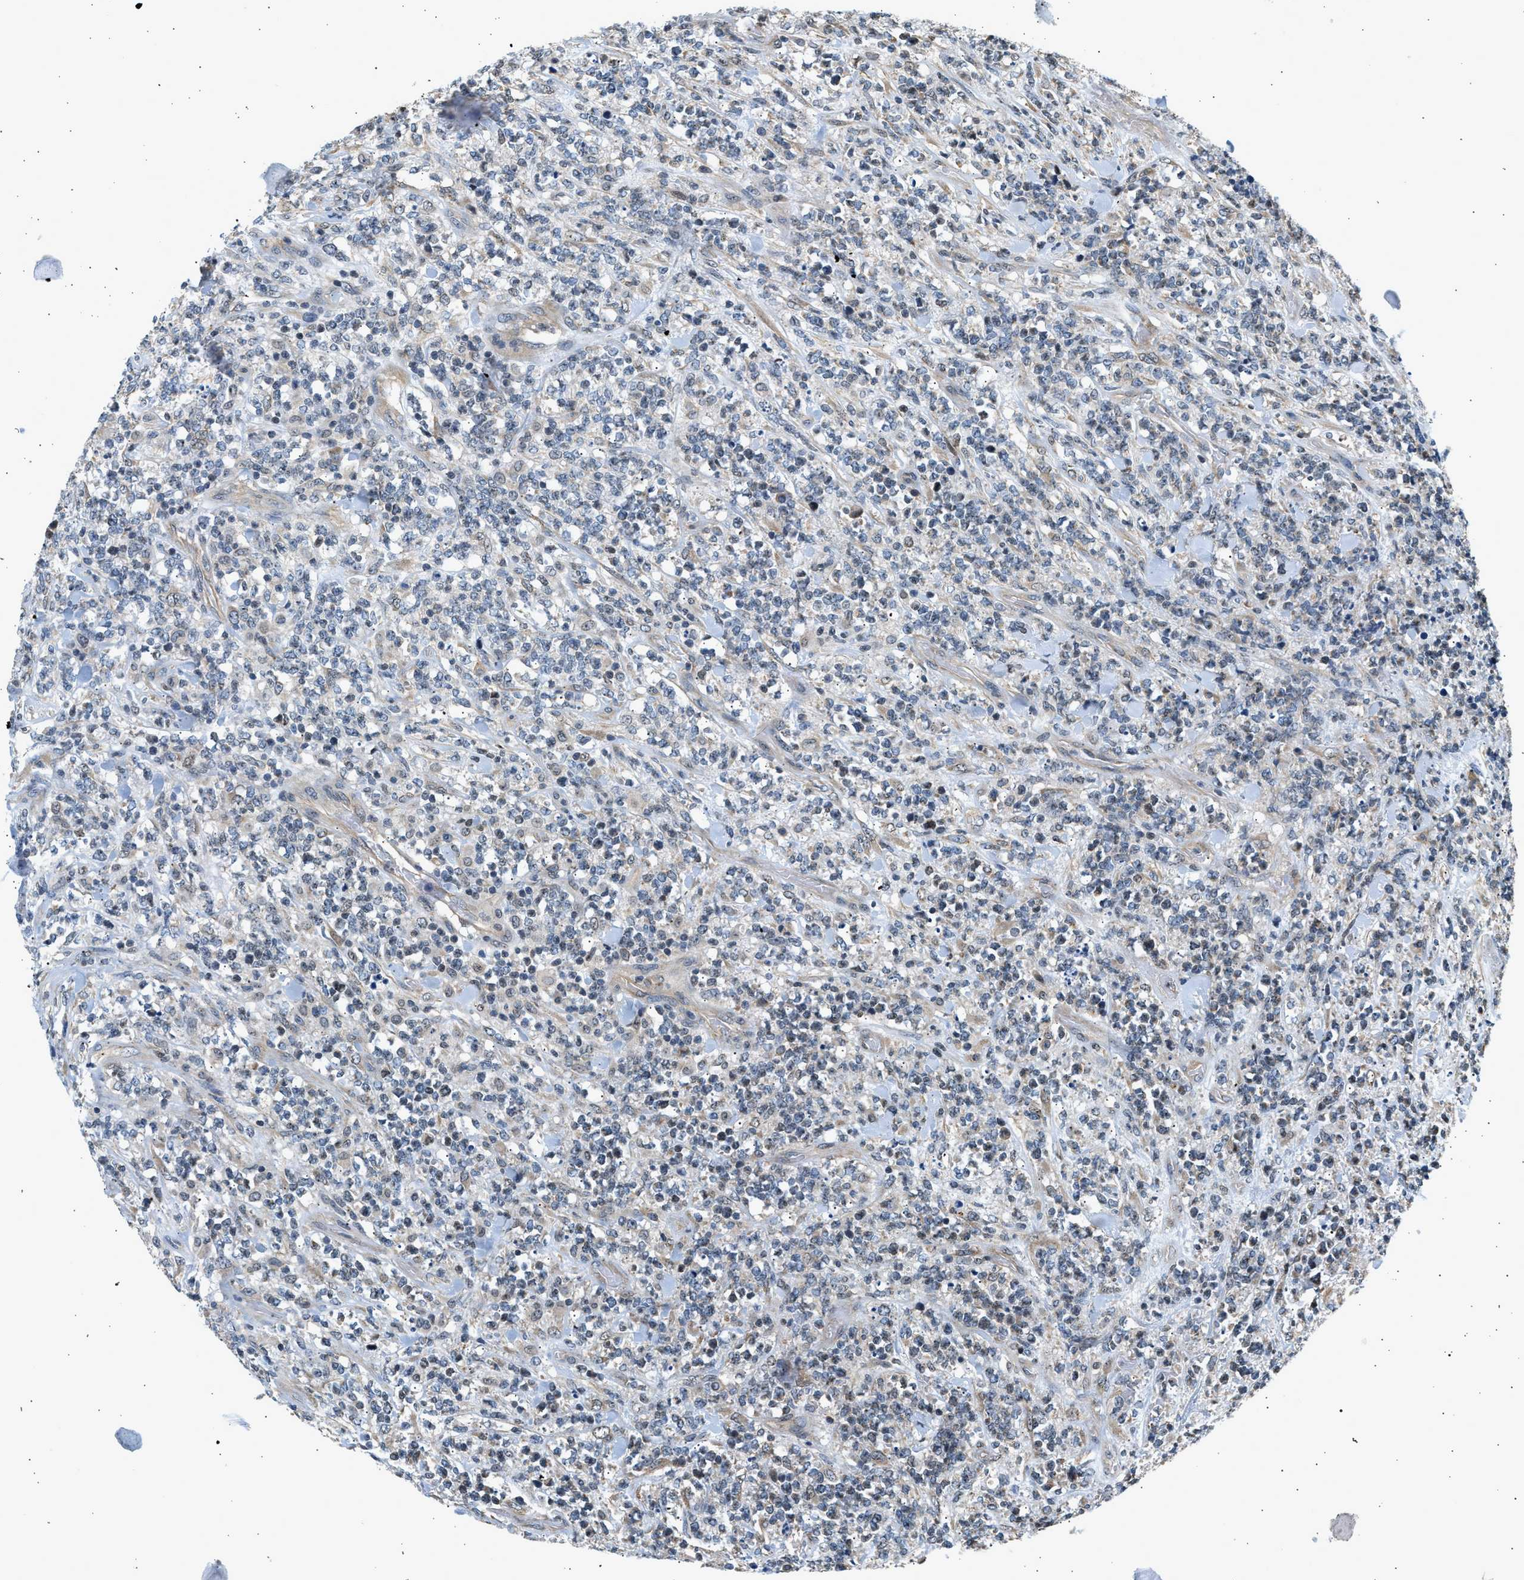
{"staining": {"intensity": "negative", "quantity": "none", "location": "none"}, "tissue": "lymphoma", "cell_type": "Tumor cells", "image_type": "cancer", "snomed": [{"axis": "morphology", "description": "Malignant lymphoma, non-Hodgkin's type, High grade"}, {"axis": "topography", "description": "Soft tissue"}], "caption": "This is an immunohistochemistry image of human high-grade malignant lymphoma, non-Hodgkin's type. There is no expression in tumor cells.", "gene": "WDR31", "patient": {"sex": "male", "age": 18}}